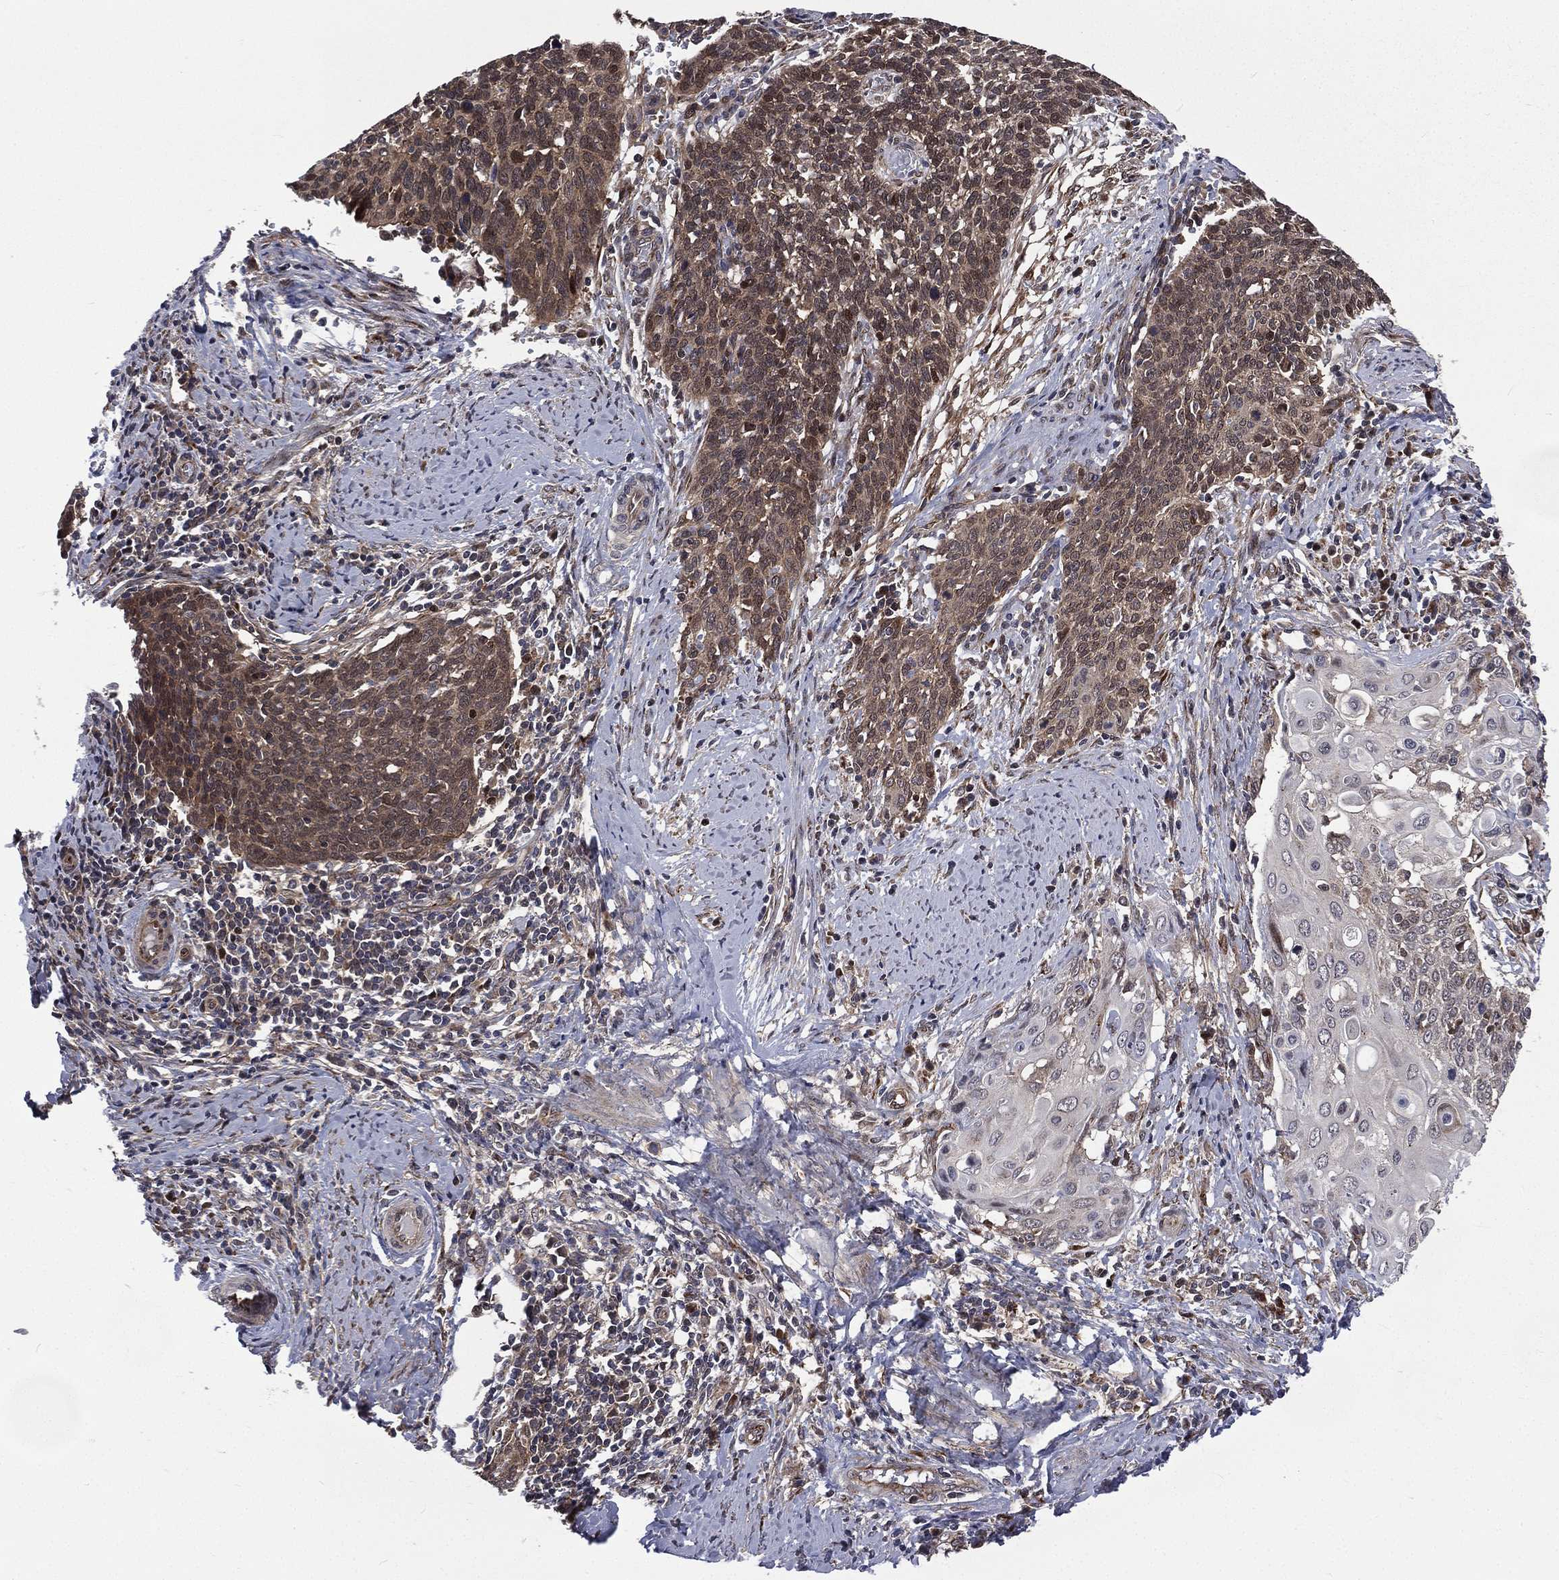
{"staining": {"intensity": "weak", "quantity": "25%-75%", "location": "cytoplasmic/membranous"}, "tissue": "cervical cancer", "cell_type": "Tumor cells", "image_type": "cancer", "snomed": [{"axis": "morphology", "description": "Squamous cell carcinoma, NOS"}, {"axis": "topography", "description": "Cervix"}], "caption": "The image displays a brown stain indicating the presence of a protein in the cytoplasmic/membranous of tumor cells in cervical squamous cell carcinoma. (Stains: DAB (3,3'-diaminobenzidine) in brown, nuclei in blue, Microscopy: brightfield microscopy at high magnification).", "gene": "ARL3", "patient": {"sex": "female", "age": 39}}